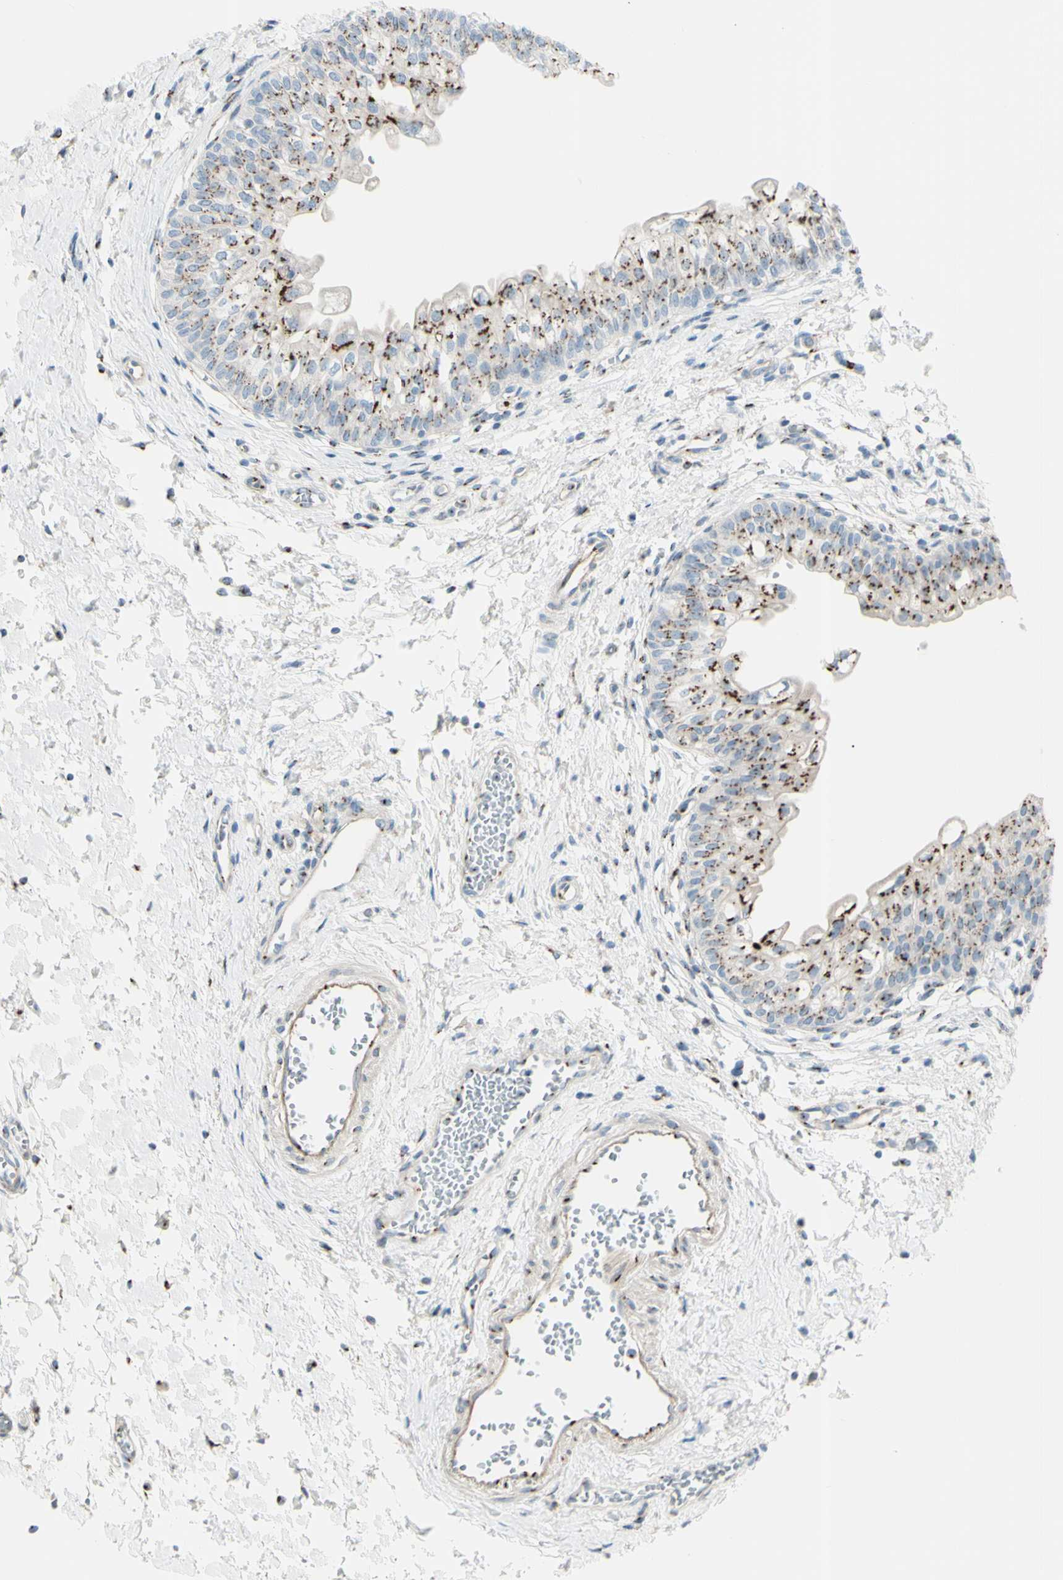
{"staining": {"intensity": "strong", "quantity": "25%-75%", "location": "cytoplasmic/membranous"}, "tissue": "urinary bladder", "cell_type": "Urothelial cells", "image_type": "normal", "snomed": [{"axis": "morphology", "description": "Normal tissue, NOS"}, {"axis": "topography", "description": "Urinary bladder"}], "caption": "A high amount of strong cytoplasmic/membranous positivity is appreciated in approximately 25%-75% of urothelial cells in benign urinary bladder.", "gene": "B4GALT1", "patient": {"sex": "male", "age": 55}}